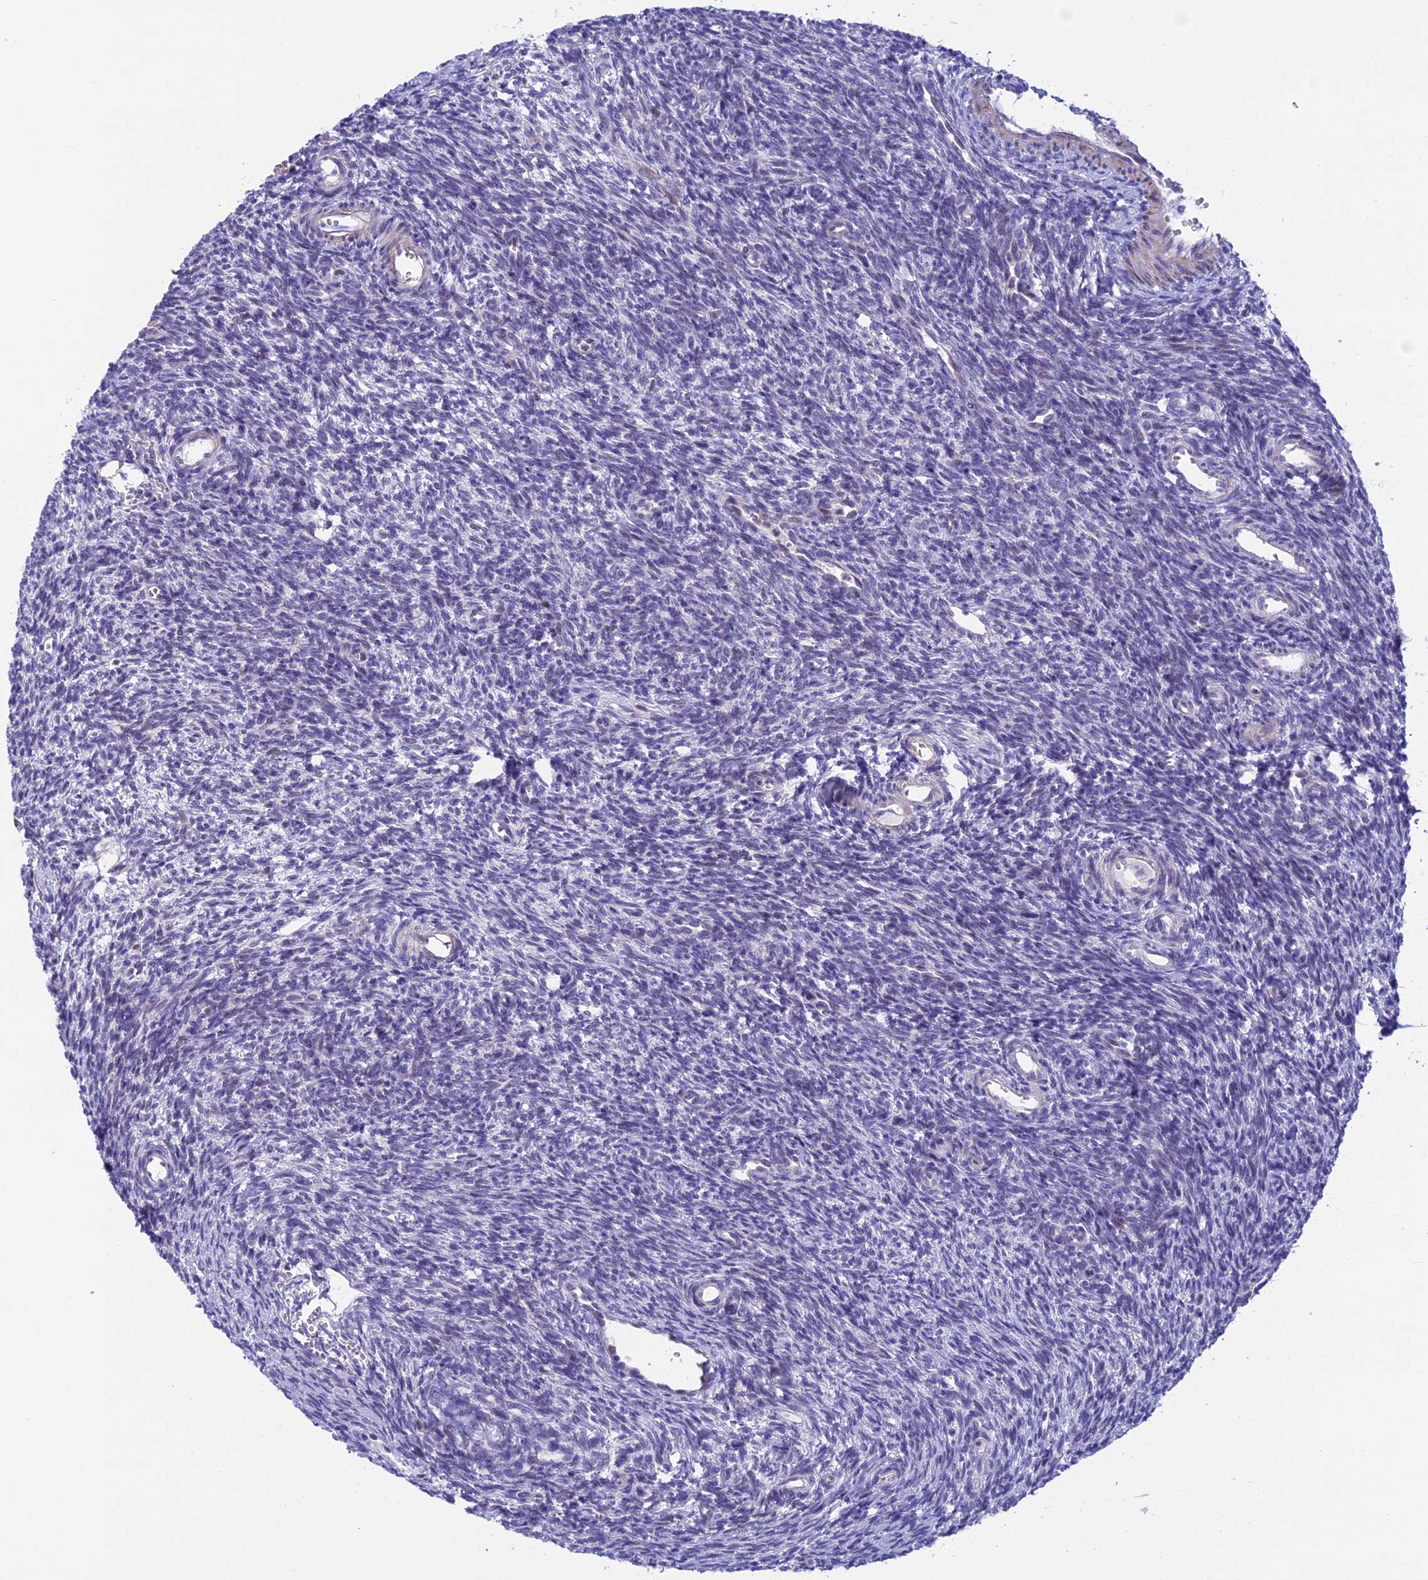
{"staining": {"intensity": "negative", "quantity": "none", "location": "none"}, "tissue": "ovary", "cell_type": "Ovarian stroma cells", "image_type": "normal", "snomed": [{"axis": "morphology", "description": "Normal tissue, NOS"}, {"axis": "topography", "description": "Ovary"}], "caption": "Human ovary stained for a protein using immunohistochemistry (IHC) exhibits no positivity in ovarian stroma cells.", "gene": "IGSF6", "patient": {"sex": "female", "age": 39}}